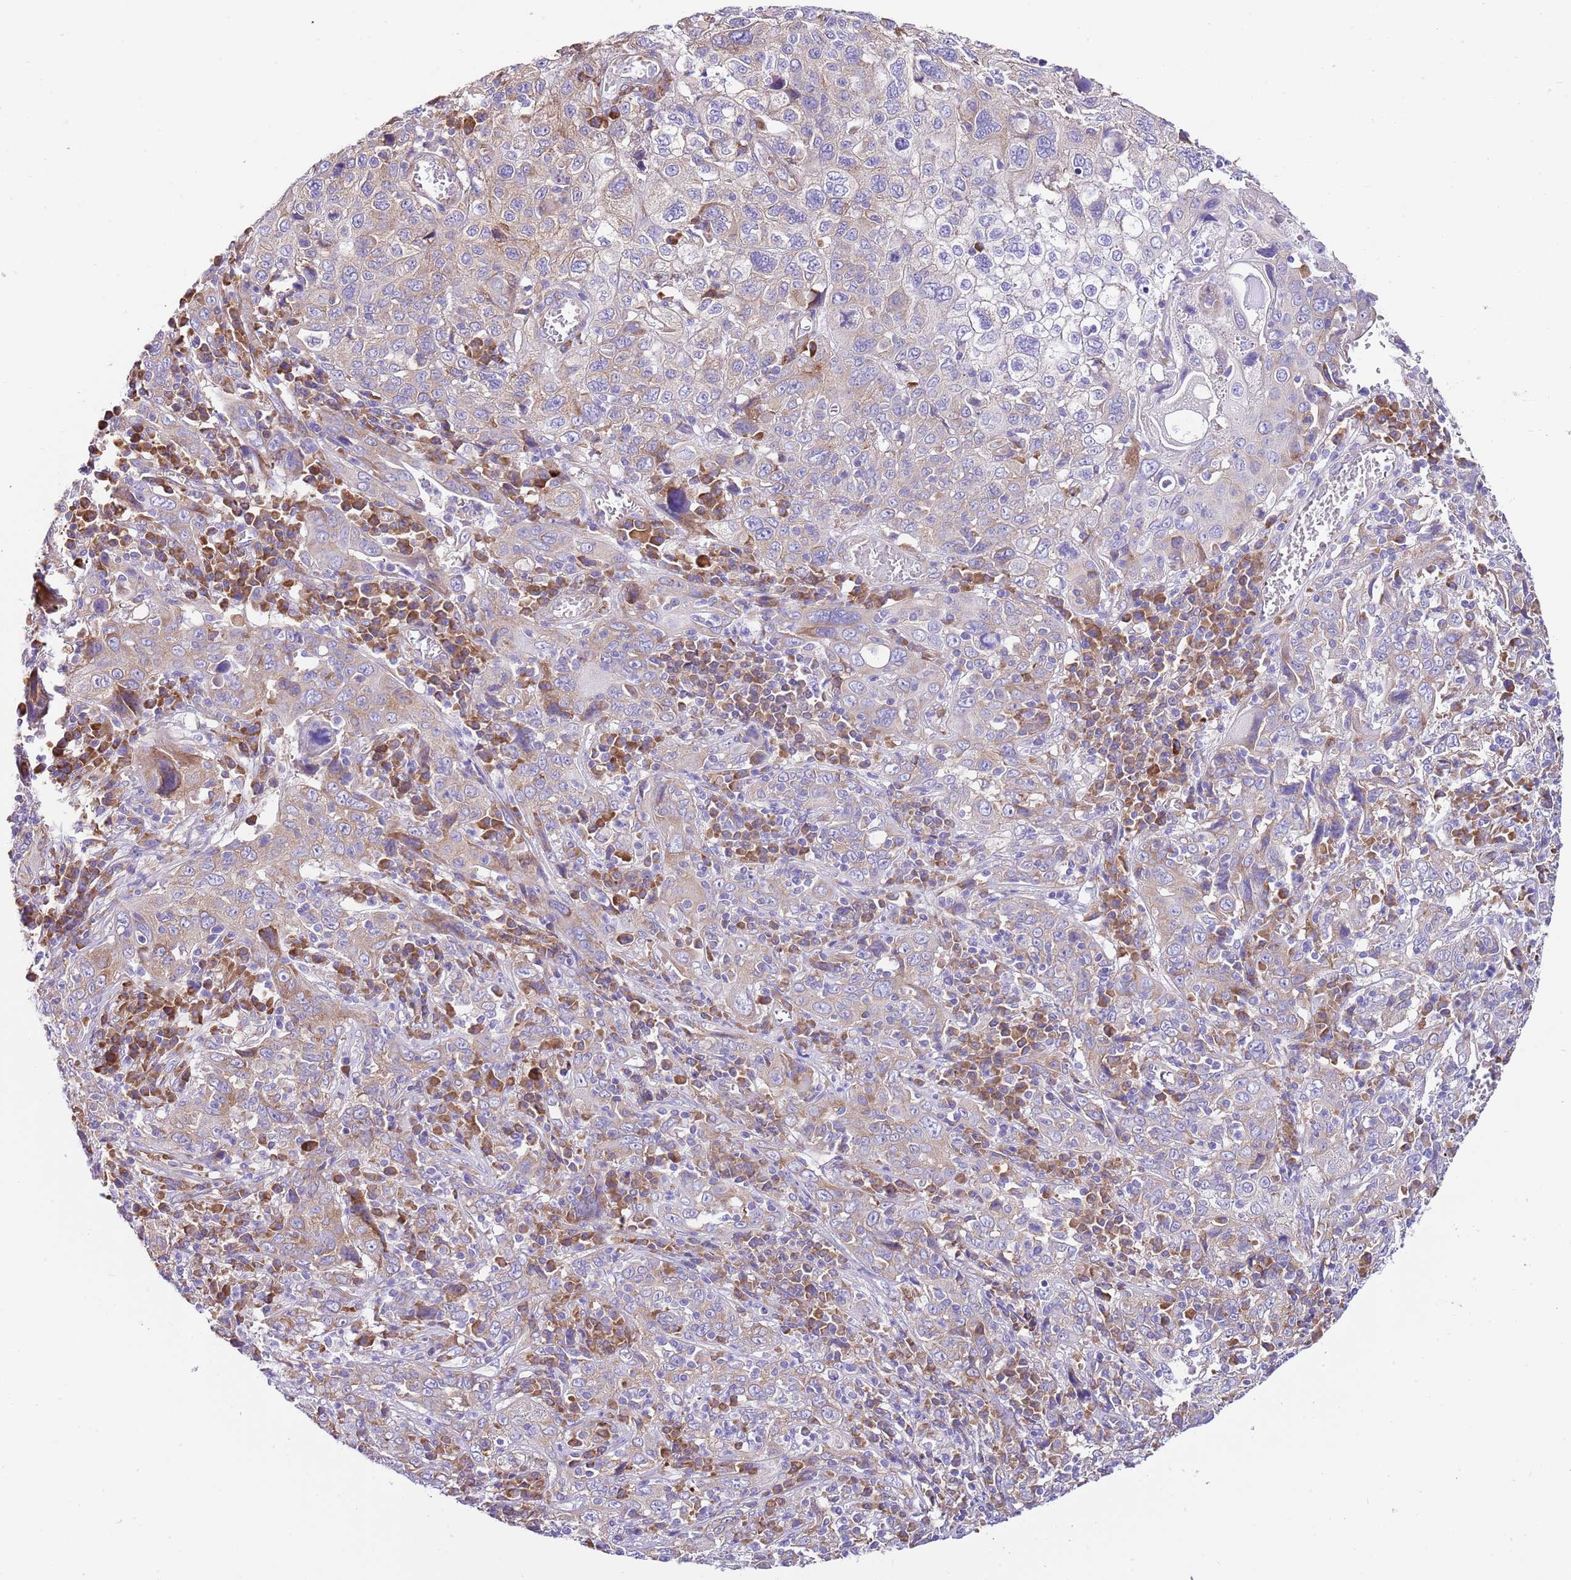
{"staining": {"intensity": "weak", "quantity": "<25%", "location": "cytoplasmic/membranous"}, "tissue": "cervical cancer", "cell_type": "Tumor cells", "image_type": "cancer", "snomed": [{"axis": "morphology", "description": "Squamous cell carcinoma, NOS"}, {"axis": "topography", "description": "Cervix"}], "caption": "Immunohistochemical staining of human cervical squamous cell carcinoma displays no significant staining in tumor cells.", "gene": "RPS10", "patient": {"sex": "female", "age": 46}}